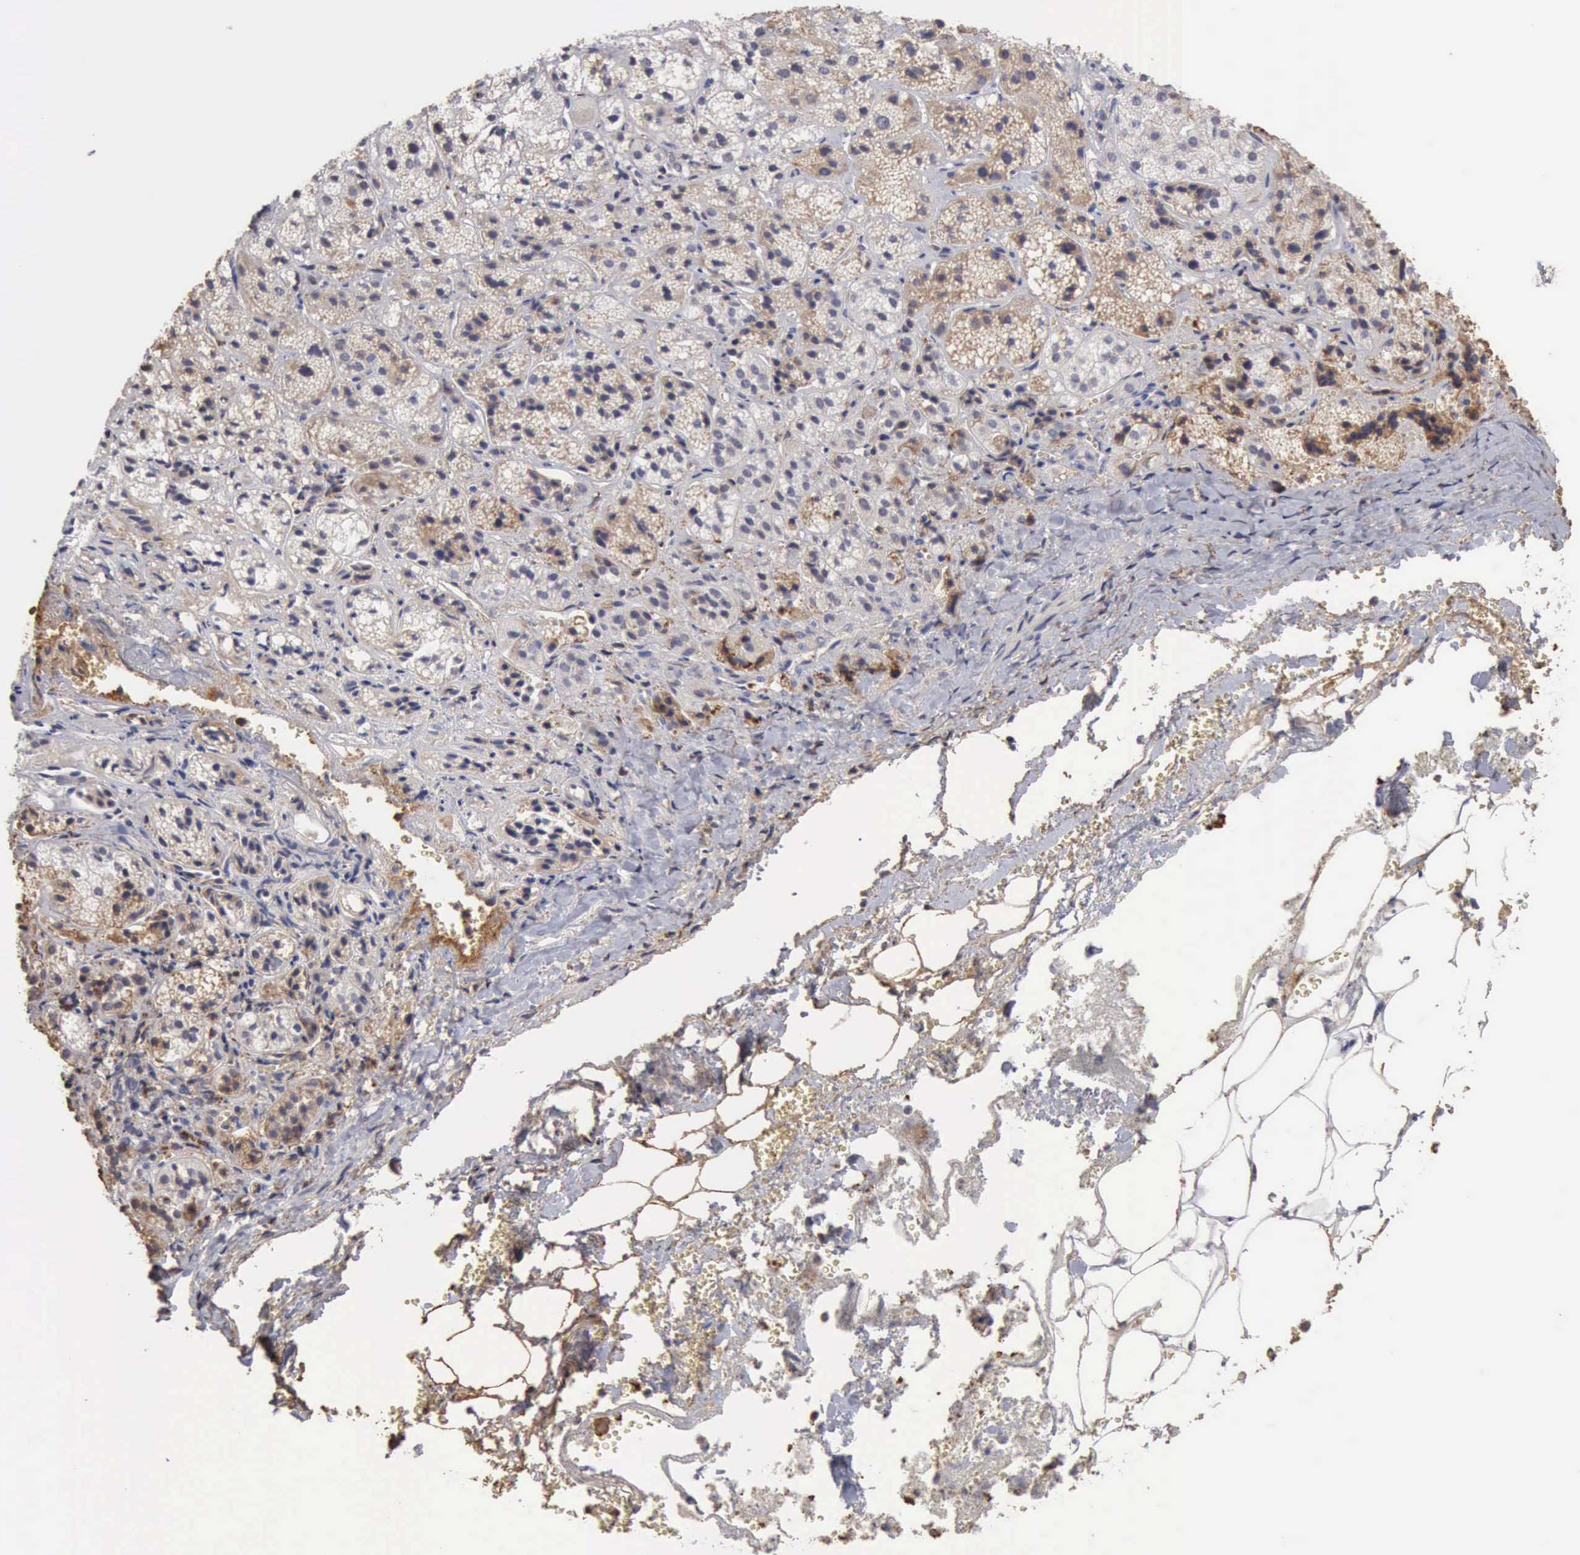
{"staining": {"intensity": "weak", "quantity": ">75%", "location": "cytoplasmic/membranous"}, "tissue": "adrenal gland", "cell_type": "Glandular cells", "image_type": "normal", "snomed": [{"axis": "morphology", "description": "Normal tissue, NOS"}, {"axis": "topography", "description": "Adrenal gland"}], "caption": "DAB immunohistochemical staining of normal adrenal gland demonstrates weak cytoplasmic/membranous protein positivity in about >75% of glandular cells.", "gene": "GPR101", "patient": {"sex": "female", "age": 71}}